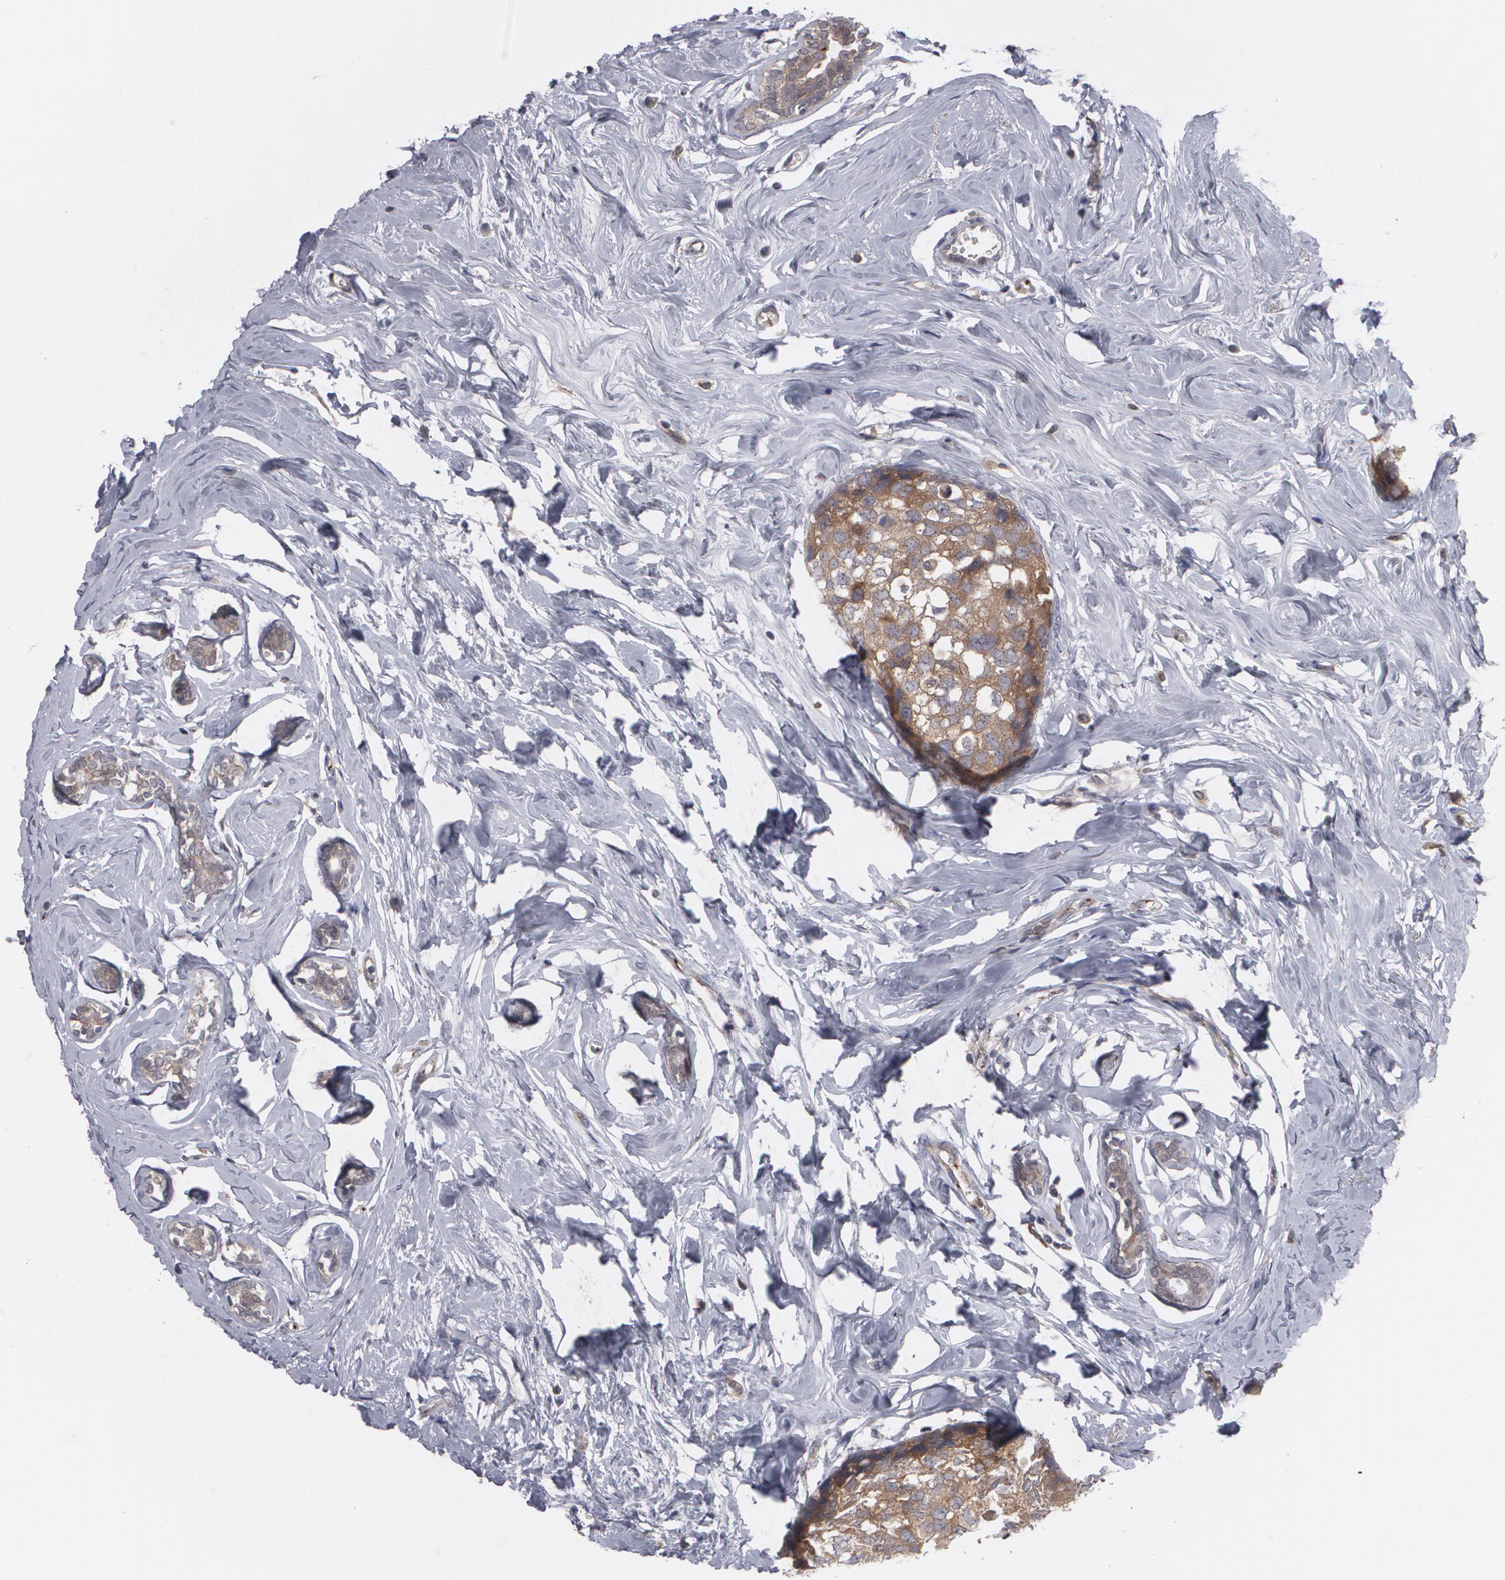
{"staining": {"intensity": "moderate", "quantity": ">75%", "location": "cytoplasmic/membranous"}, "tissue": "breast cancer", "cell_type": "Tumor cells", "image_type": "cancer", "snomed": [{"axis": "morphology", "description": "Normal tissue, NOS"}, {"axis": "morphology", "description": "Duct carcinoma"}, {"axis": "topography", "description": "Breast"}], "caption": "Protein expression analysis of breast cancer (infiltrating ductal carcinoma) demonstrates moderate cytoplasmic/membranous staining in approximately >75% of tumor cells. The staining is performed using DAB (3,3'-diaminobenzidine) brown chromogen to label protein expression. The nuclei are counter-stained blue using hematoxylin.", "gene": "HTT", "patient": {"sex": "female", "age": 50}}